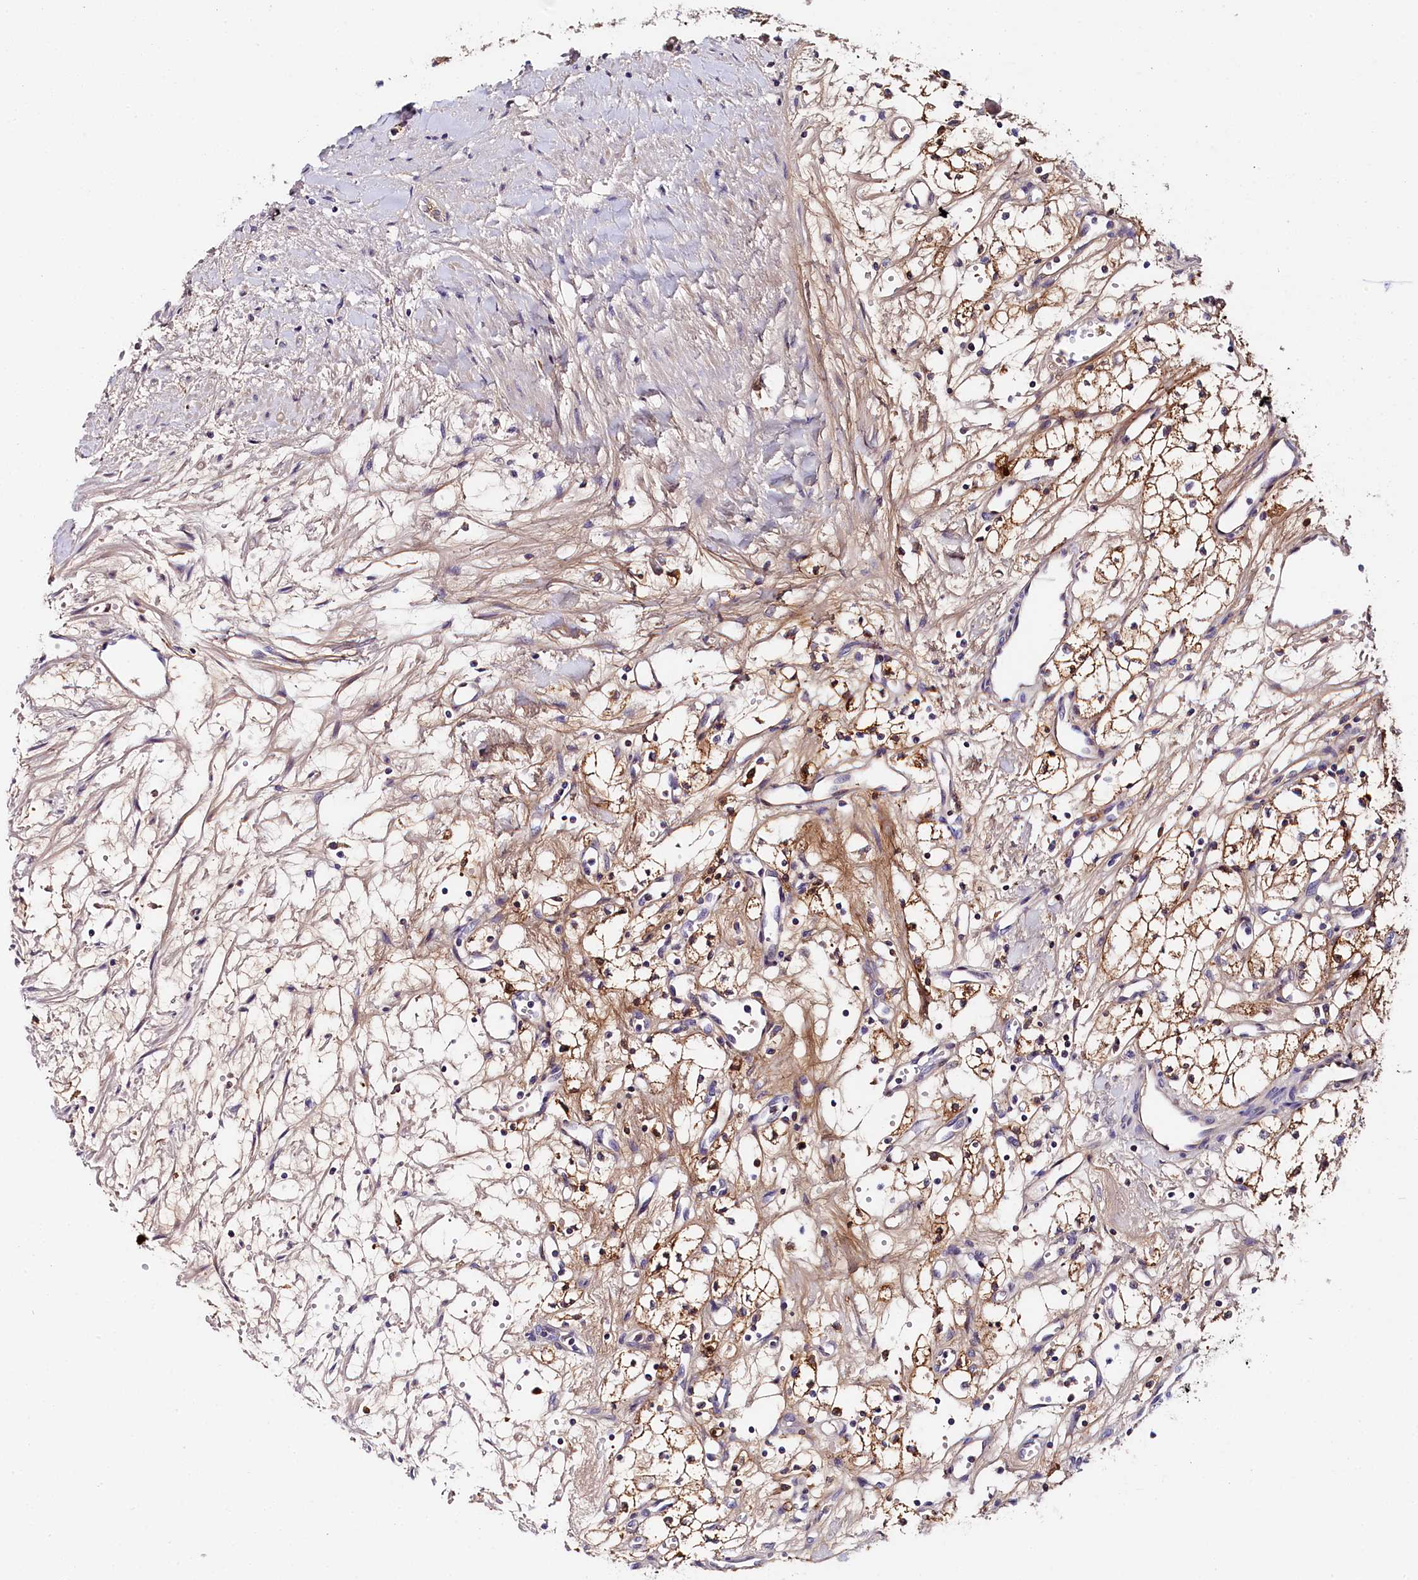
{"staining": {"intensity": "moderate", "quantity": ">75%", "location": "cytoplasmic/membranous"}, "tissue": "renal cancer", "cell_type": "Tumor cells", "image_type": "cancer", "snomed": [{"axis": "morphology", "description": "Adenocarcinoma, NOS"}, {"axis": "topography", "description": "Kidney"}], "caption": "This is an image of immunohistochemistry staining of renal adenocarcinoma, which shows moderate expression in the cytoplasmic/membranous of tumor cells.", "gene": "KATNB1", "patient": {"sex": "male", "age": 59}}